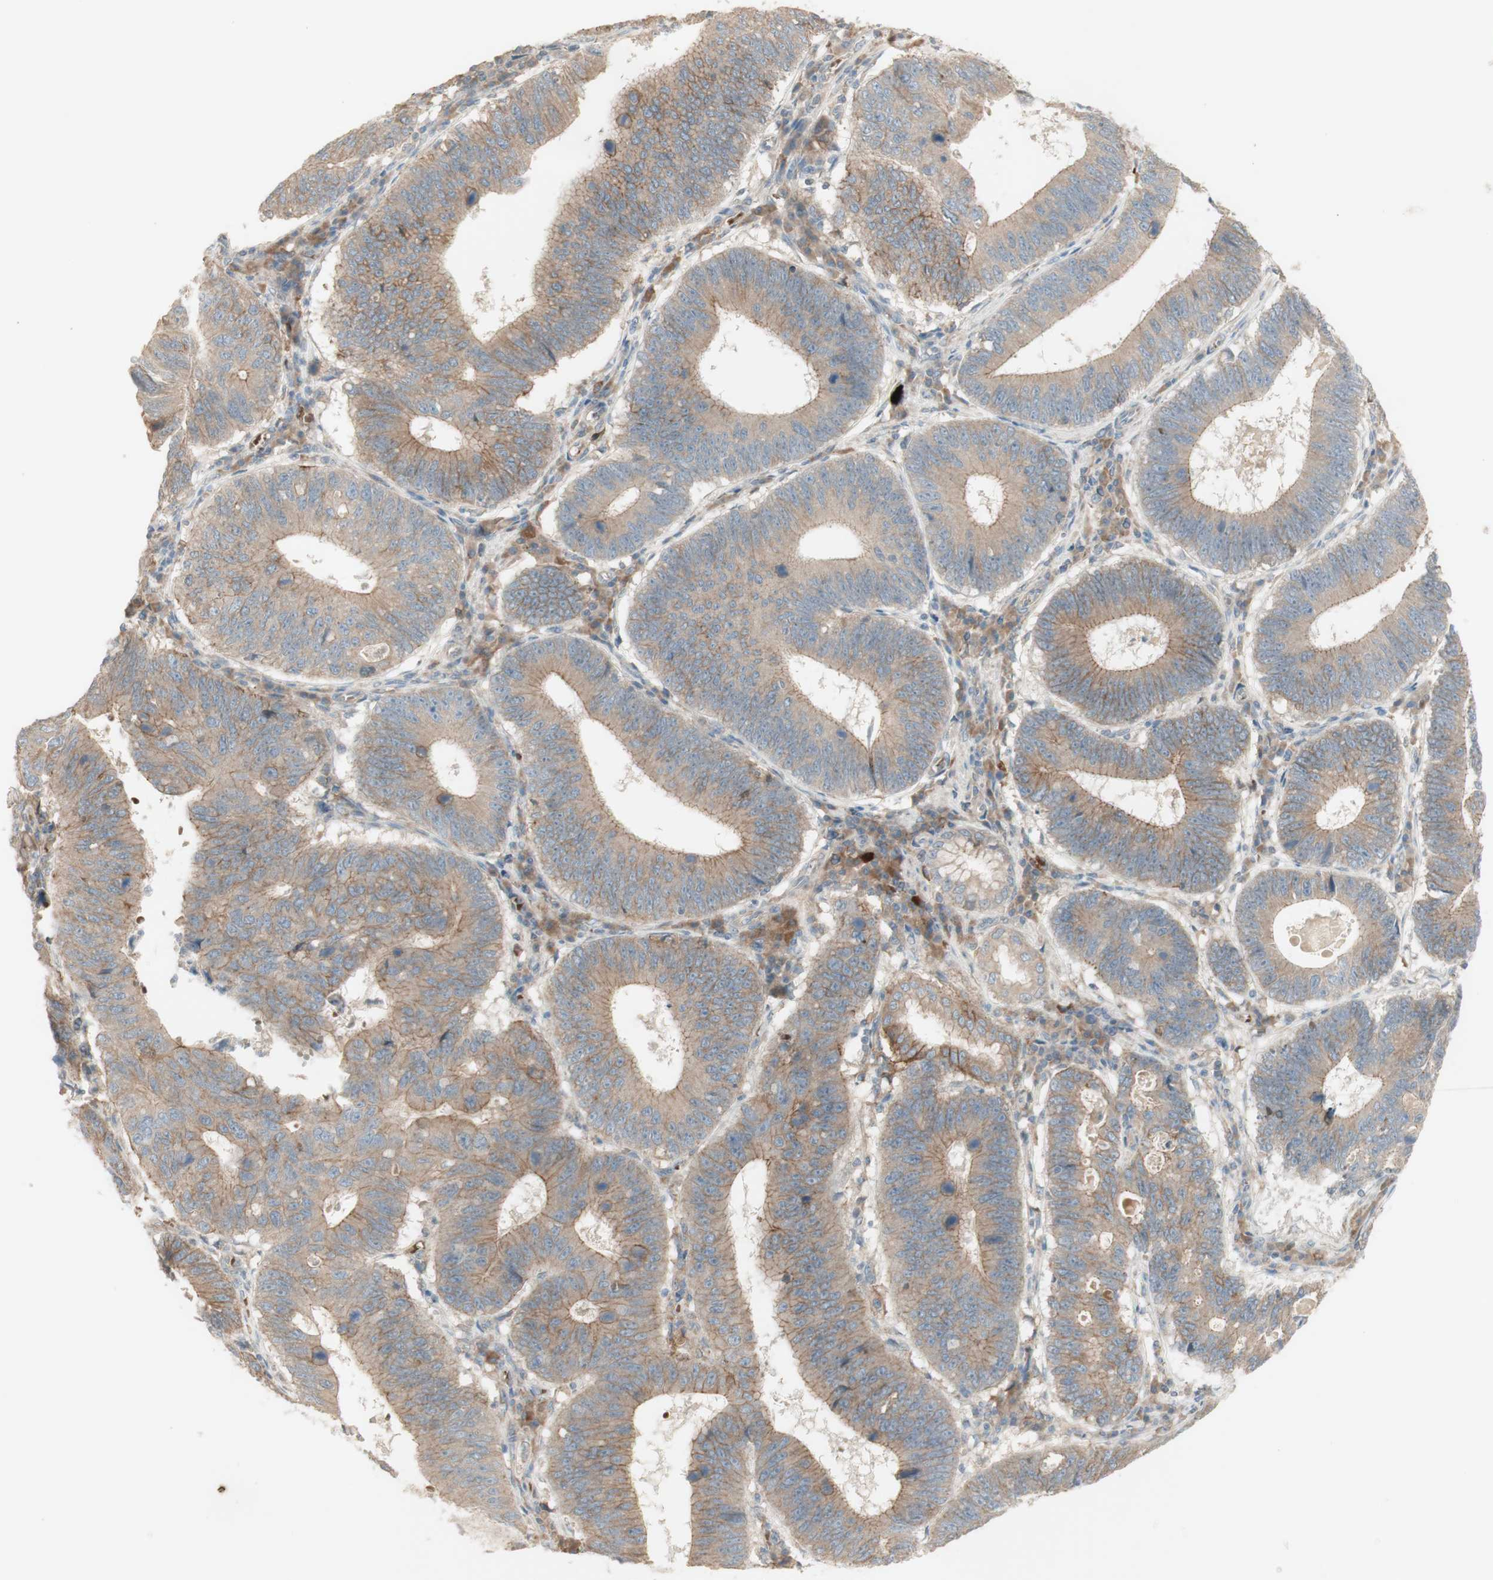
{"staining": {"intensity": "moderate", "quantity": ">75%", "location": "cytoplasmic/membranous"}, "tissue": "stomach cancer", "cell_type": "Tumor cells", "image_type": "cancer", "snomed": [{"axis": "morphology", "description": "Adenocarcinoma, NOS"}, {"axis": "topography", "description": "Stomach"}], "caption": "DAB immunohistochemical staining of stomach cancer exhibits moderate cytoplasmic/membranous protein staining in approximately >75% of tumor cells.", "gene": "PTGER4", "patient": {"sex": "male", "age": 59}}